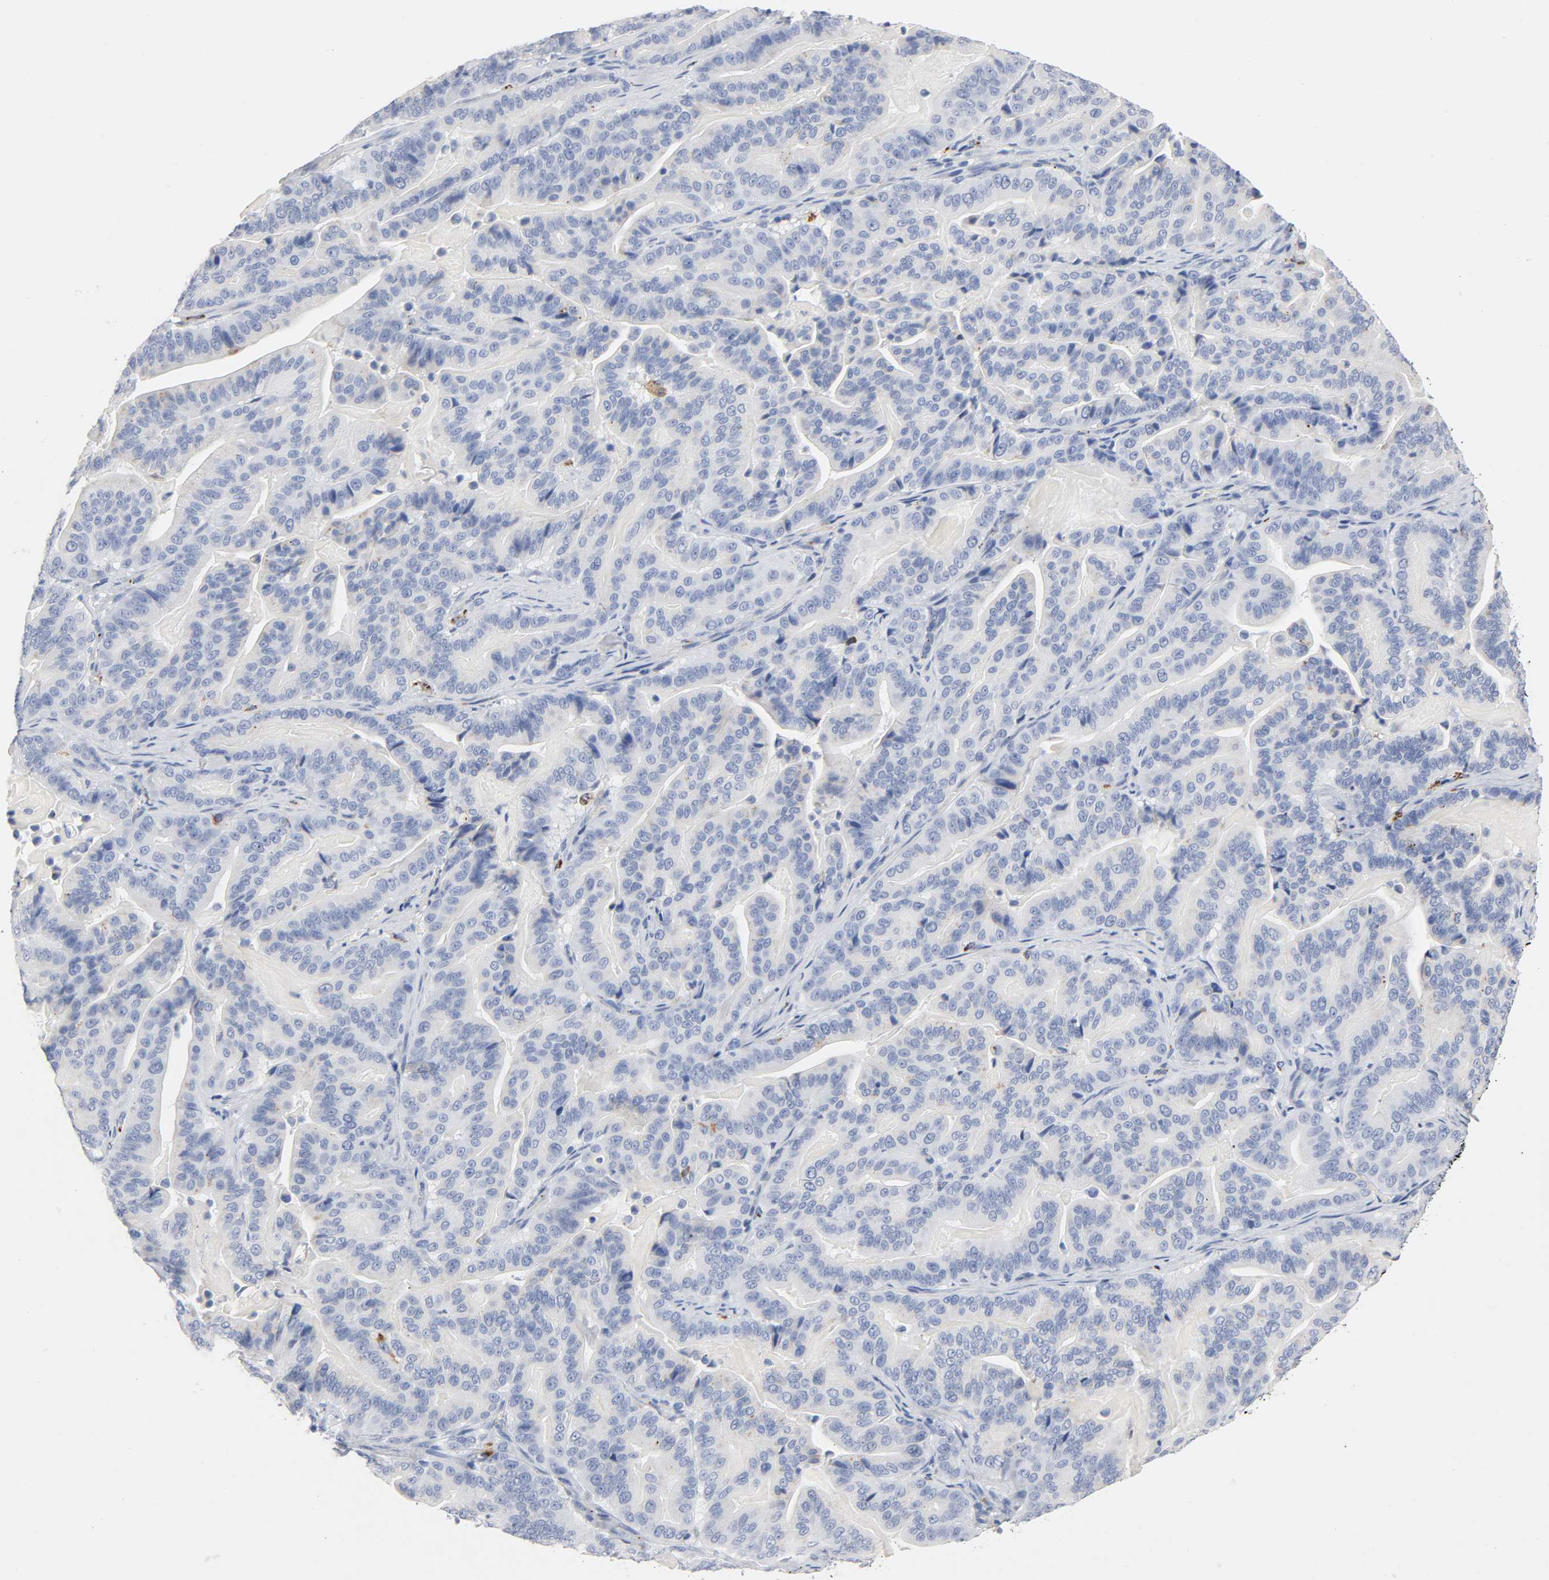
{"staining": {"intensity": "negative", "quantity": "none", "location": "none"}, "tissue": "pancreatic cancer", "cell_type": "Tumor cells", "image_type": "cancer", "snomed": [{"axis": "morphology", "description": "Adenocarcinoma, NOS"}, {"axis": "topography", "description": "Pancreas"}], "caption": "A histopathology image of pancreatic adenocarcinoma stained for a protein displays no brown staining in tumor cells. (Stains: DAB IHC with hematoxylin counter stain, Microscopy: brightfield microscopy at high magnification).", "gene": "PLP1", "patient": {"sex": "male", "age": 63}}